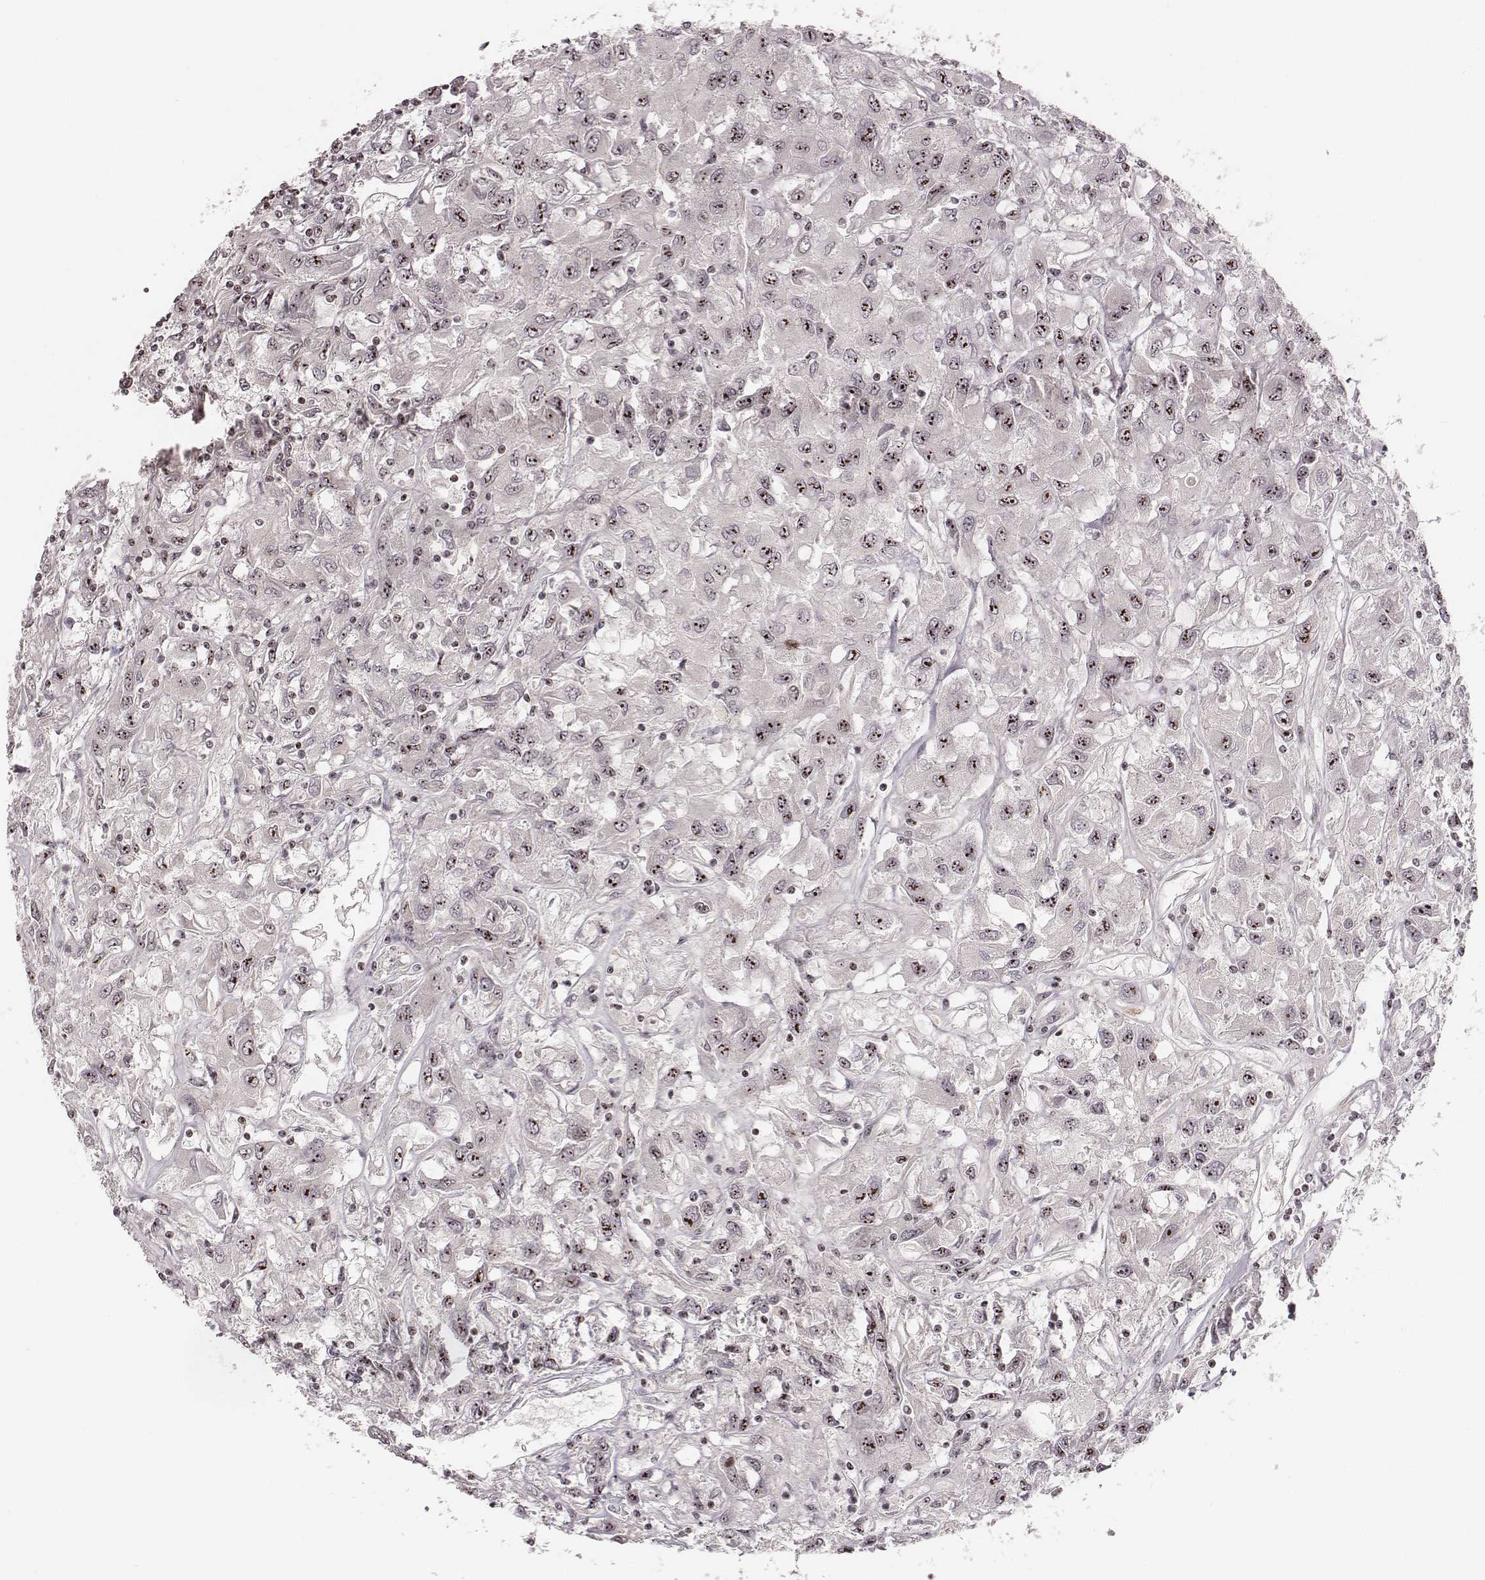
{"staining": {"intensity": "moderate", "quantity": ">75%", "location": "nuclear"}, "tissue": "renal cancer", "cell_type": "Tumor cells", "image_type": "cancer", "snomed": [{"axis": "morphology", "description": "Adenocarcinoma, NOS"}, {"axis": "topography", "description": "Kidney"}], "caption": "Renal adenocarcinoma stained for a protein (brown) shows moderate nuclear positive staining in about >75% of tumor cells.", "gene": "NOP56", "patient": {"sex": "female", "age": 76}}